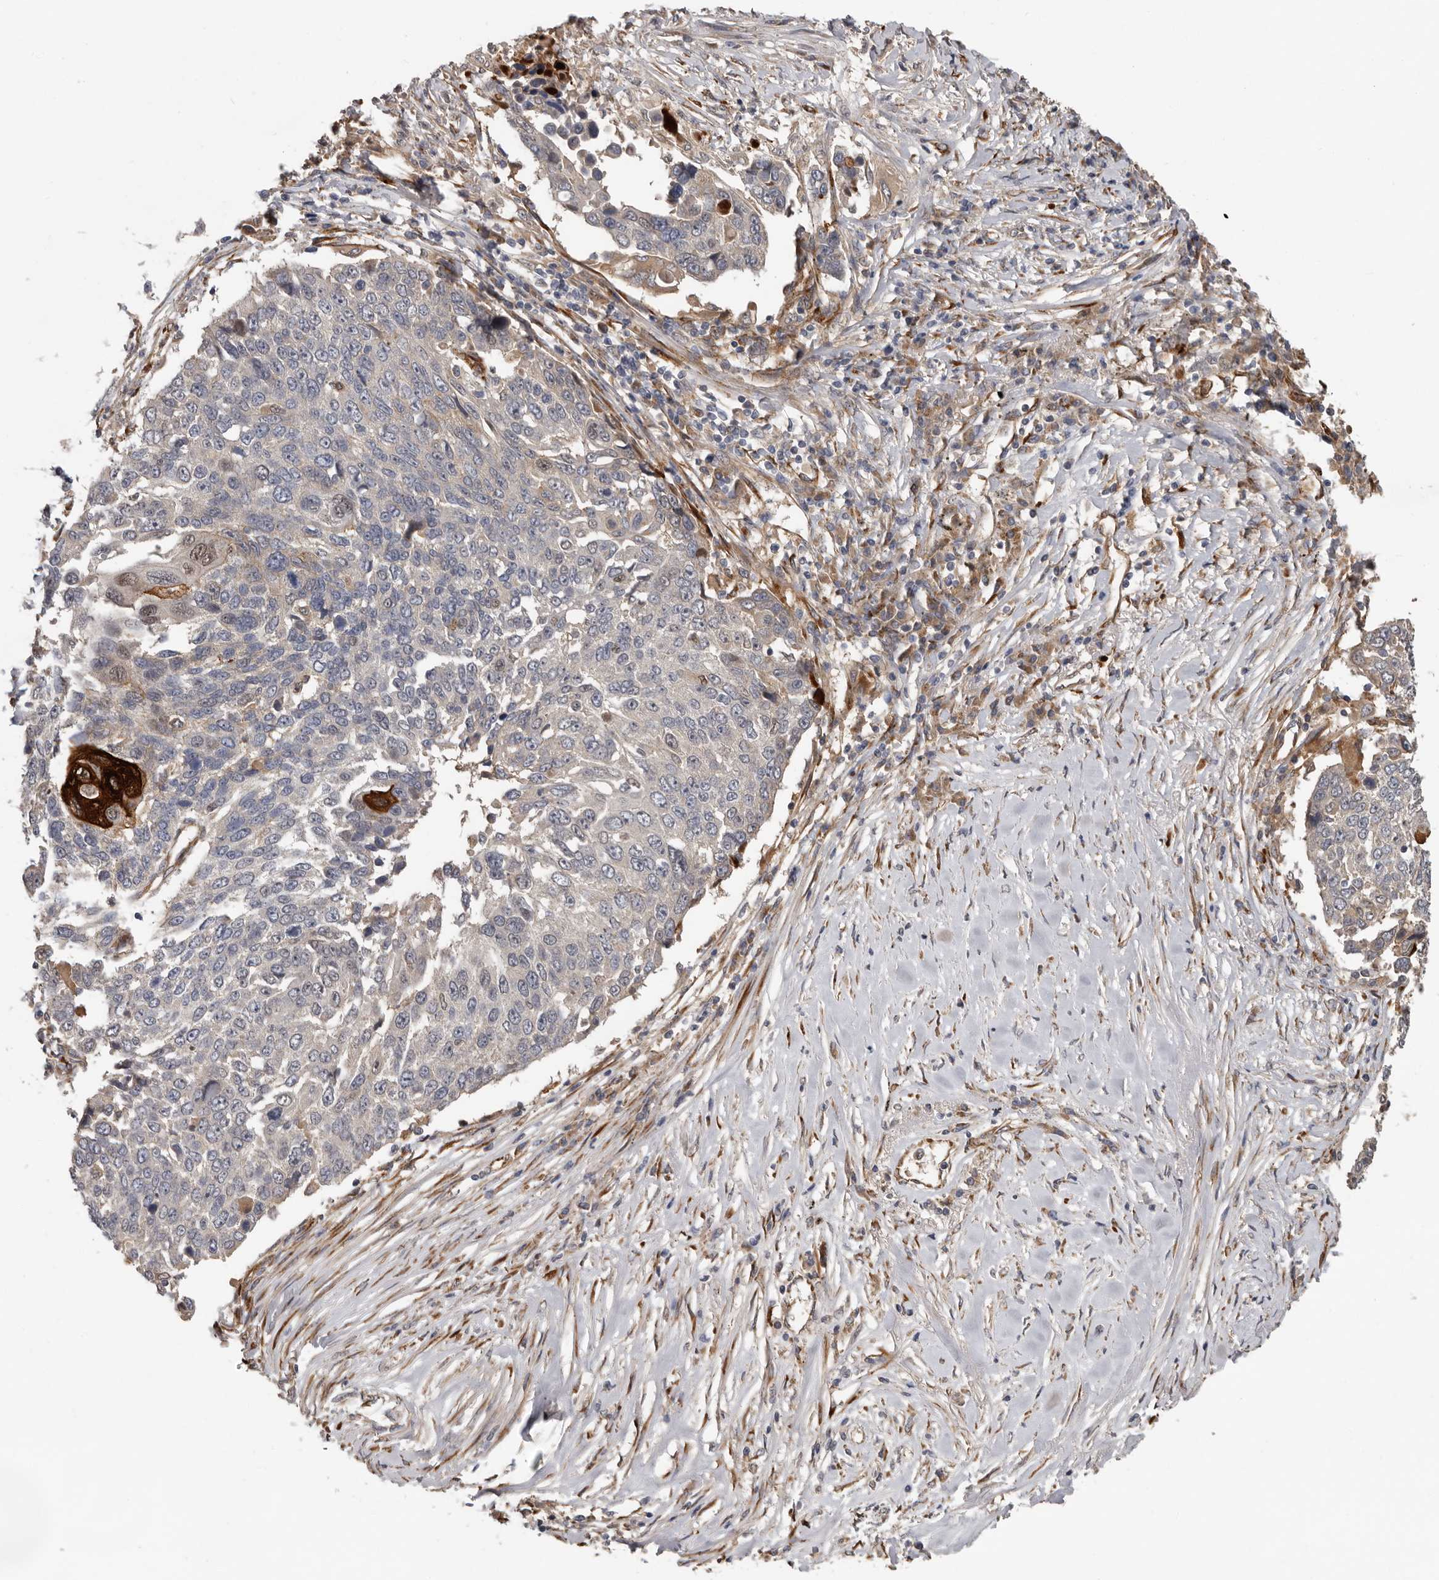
{"staining": {"intensity": "weak", "quantity": "<25%", "location": "nuclear"}, "tissue": "lung cancer", "cell_type": "Tumor cells", "image_type": "cancer", "snomed": [{"axis": "morphology", "description": "Squamous cell carcinoma, NOS"}, {"axis": "topography", "description": "Lung"}], "caption": "Tumor cells show no significant protein expression in lung cancer.", "gene": "MTF1", "patient": {"sex": "male", "age": 66}}